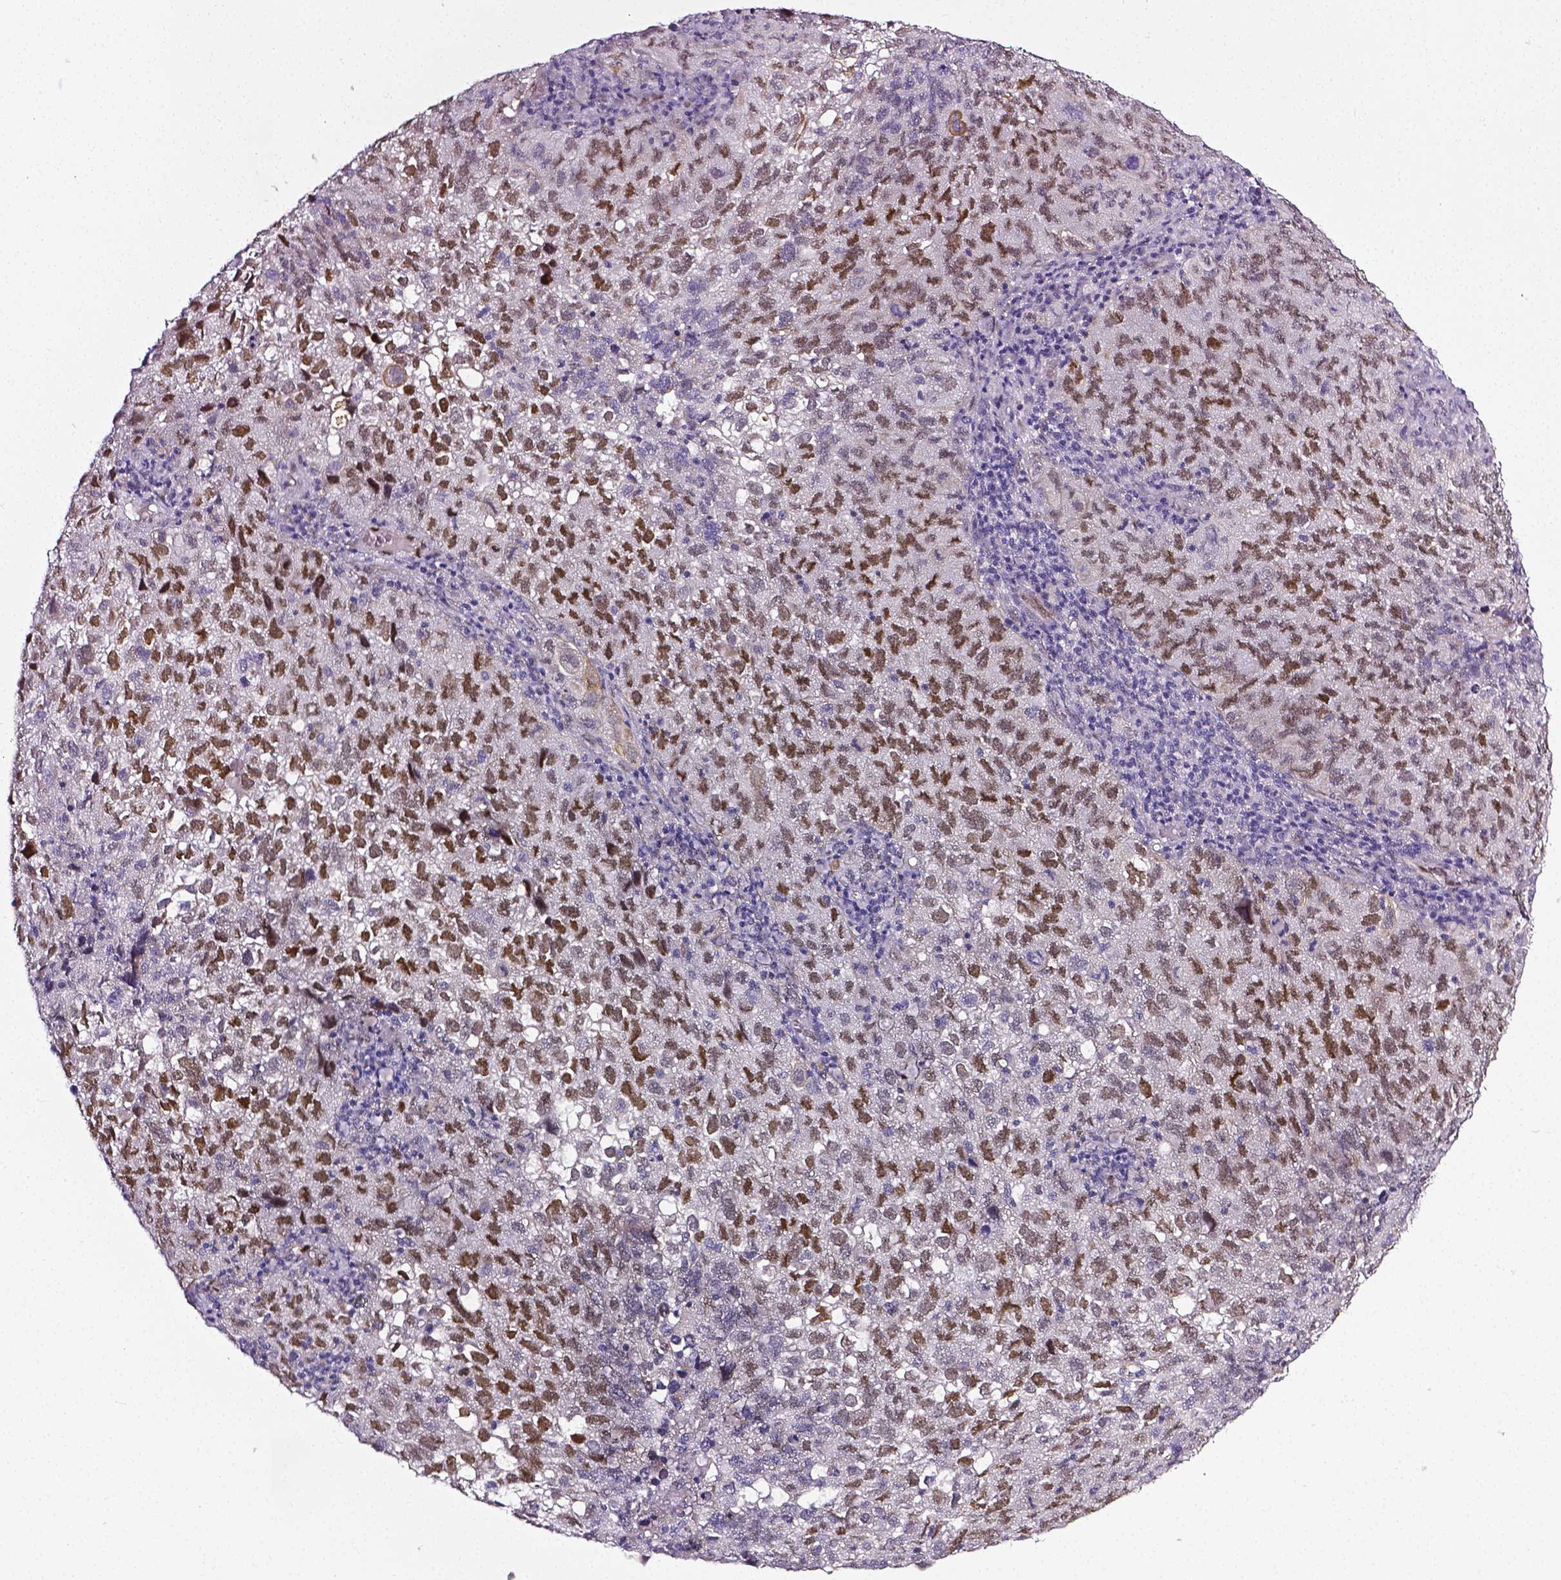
{"staining": {"intensity": "strong", "quantity": "25%-75%", "location": "nuclear"}, "tissue": "cervical cancer", "cell_type": "Tumor cells", "image_type": "cancer", "snomed": [{"axis": "morphology", "description": "Squamous cell carcinoma, NOS"}, {"axis": "topography", "description": "Cervix"}], "caption": "DAB immunohistochemical staining of human cervical squamous cell carcinoma reveals strong nuclear protein staining in approximately 25%-75% of tumor cells.", "gene": "PTGER3", "patient": {"sex": "female", "age": 55}}